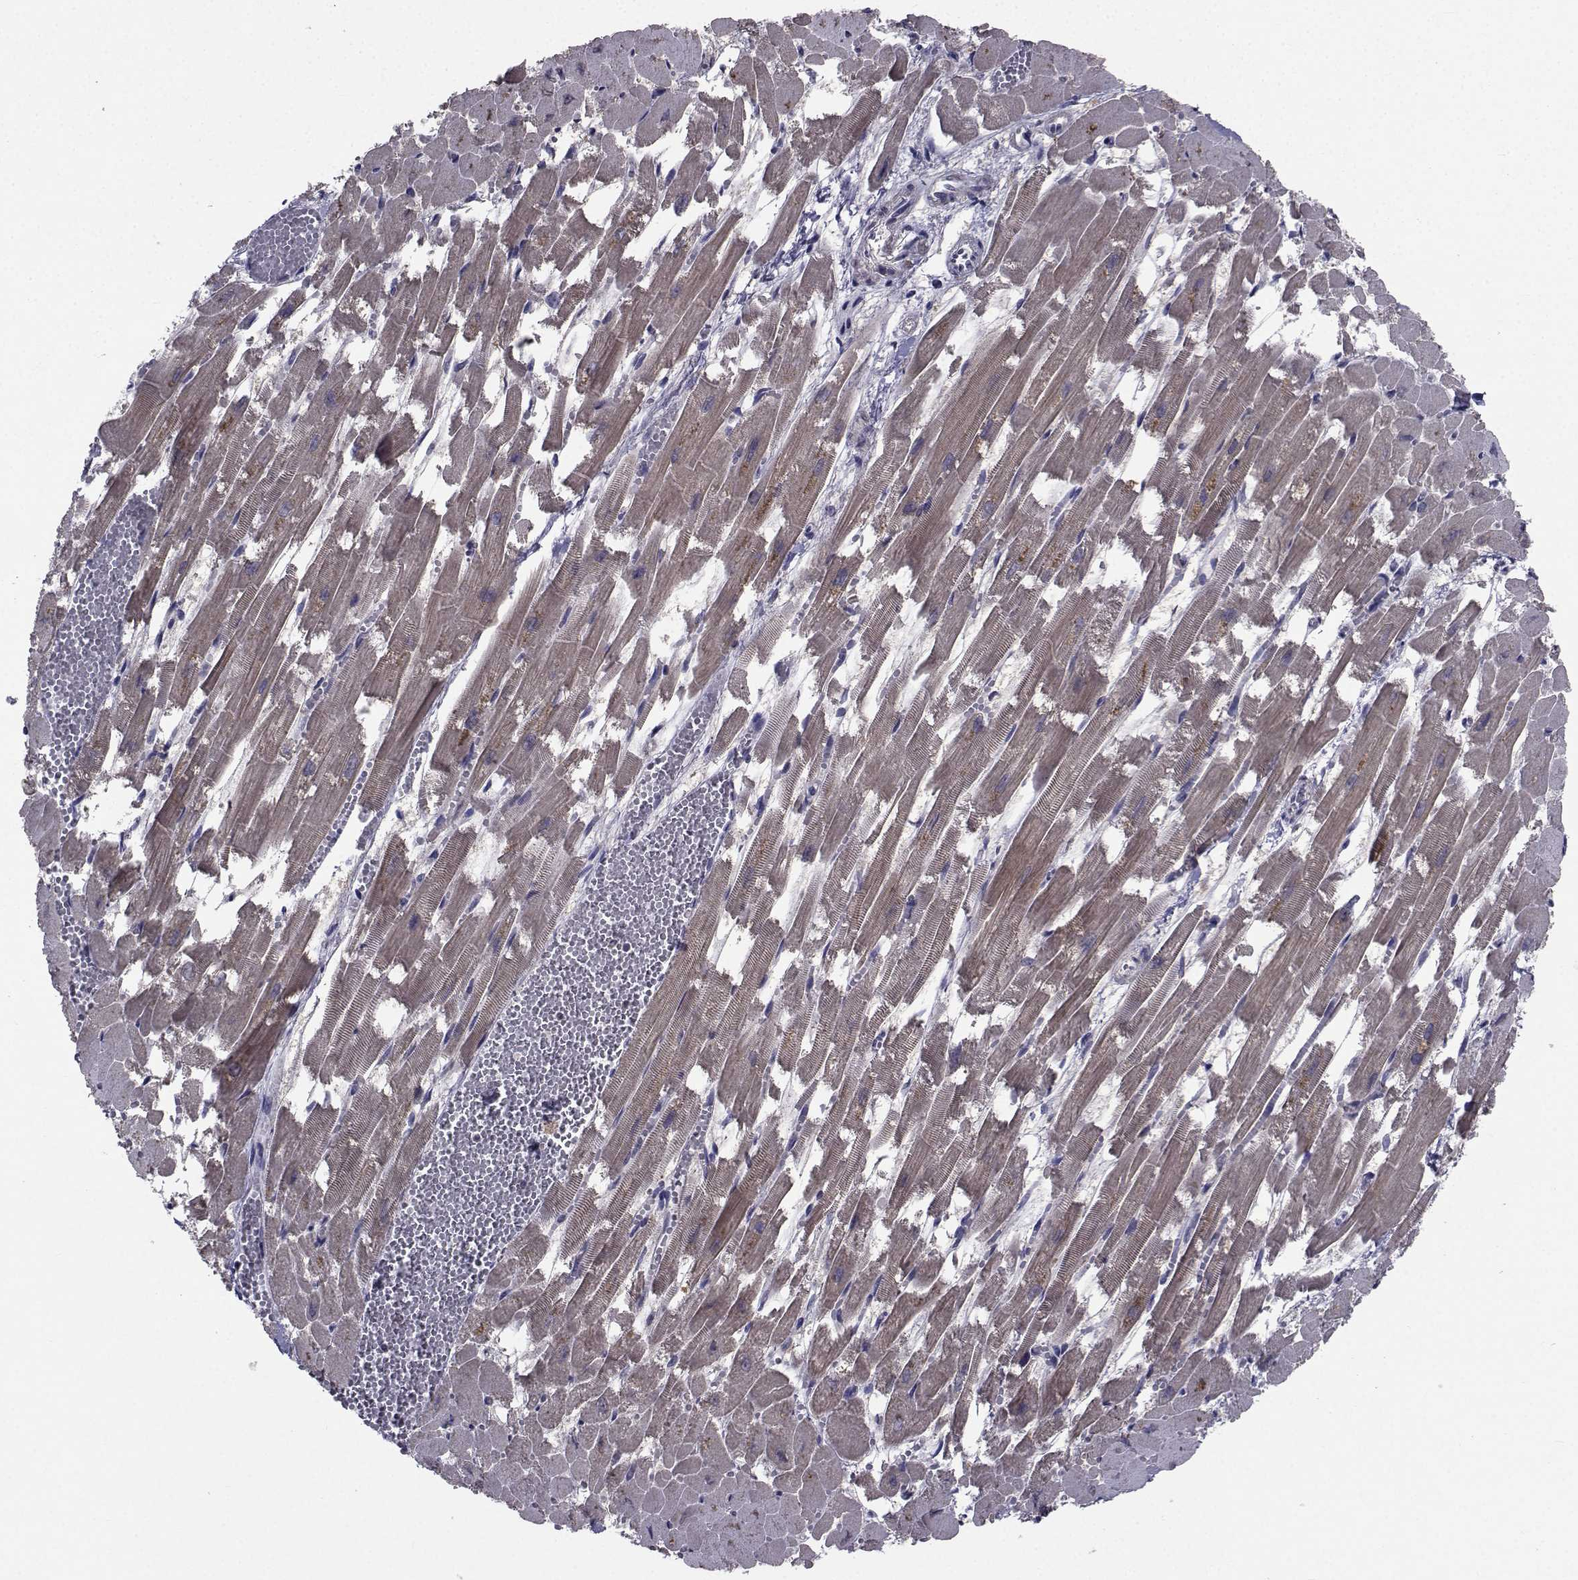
{"staining": {"intensity": "weak", "quantity": ">75%", "location": "cytoplasmic/membranous"}, "tissue": "heart muscle", "cell_type": "Cardiomyocytes", "image_type": "normal", "snomed": [{"axis": "morphology", "description": "Normal tissue, NOS"}, {"axis": "topography", "description": "Heart"}], "caption": "Cardiomyocytes demonstrate low levels of weak cytoplasmic/membranous expression in about >75% of cells in normal heart muscle. (DAB IHC, brown staining for protein, blue staining for nuclei).", "gene": "CYP2S1", "patient": {"sex": "female", "age": 52}}